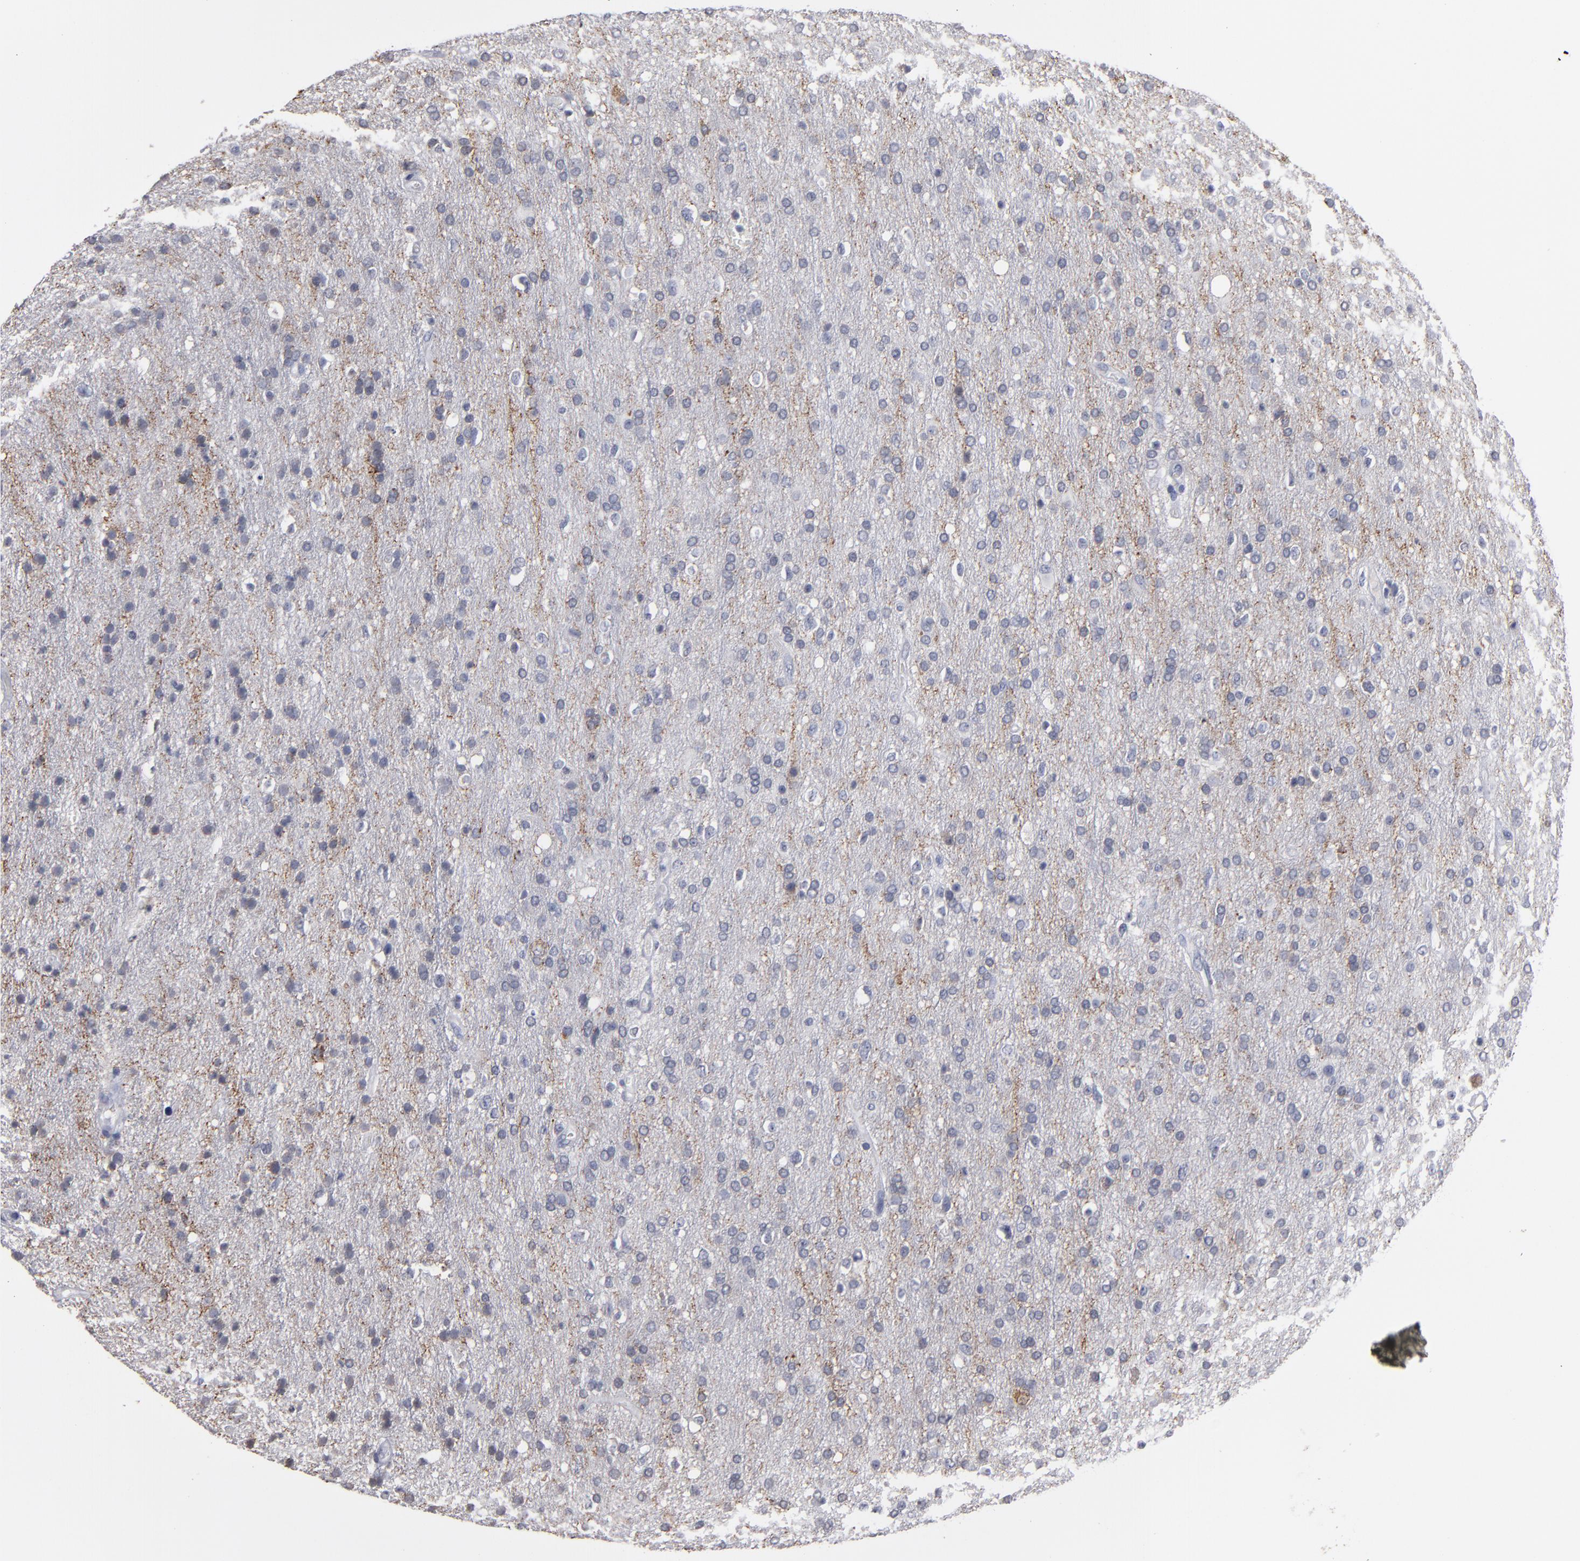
{"staining": {"intensity": "negative", "quantity": "none", "location": "none"}, "tissue": "glioma", "cell_type": "Tumor cells", "image_type": "cancer", "snomed": [{"axis": "morphology", "description": "Glioma, malignant, High grade"}, {"axis": "topography", "description": "Brain"}], "caption": "High magnification brightfield microscopy of glioma stained with DAB (brown) and counterstained with hematoxylin (blue): tumor cells show no significant positivity.", "gene": "RPH3A", "patient": {"sex": "male", "age": 33}}